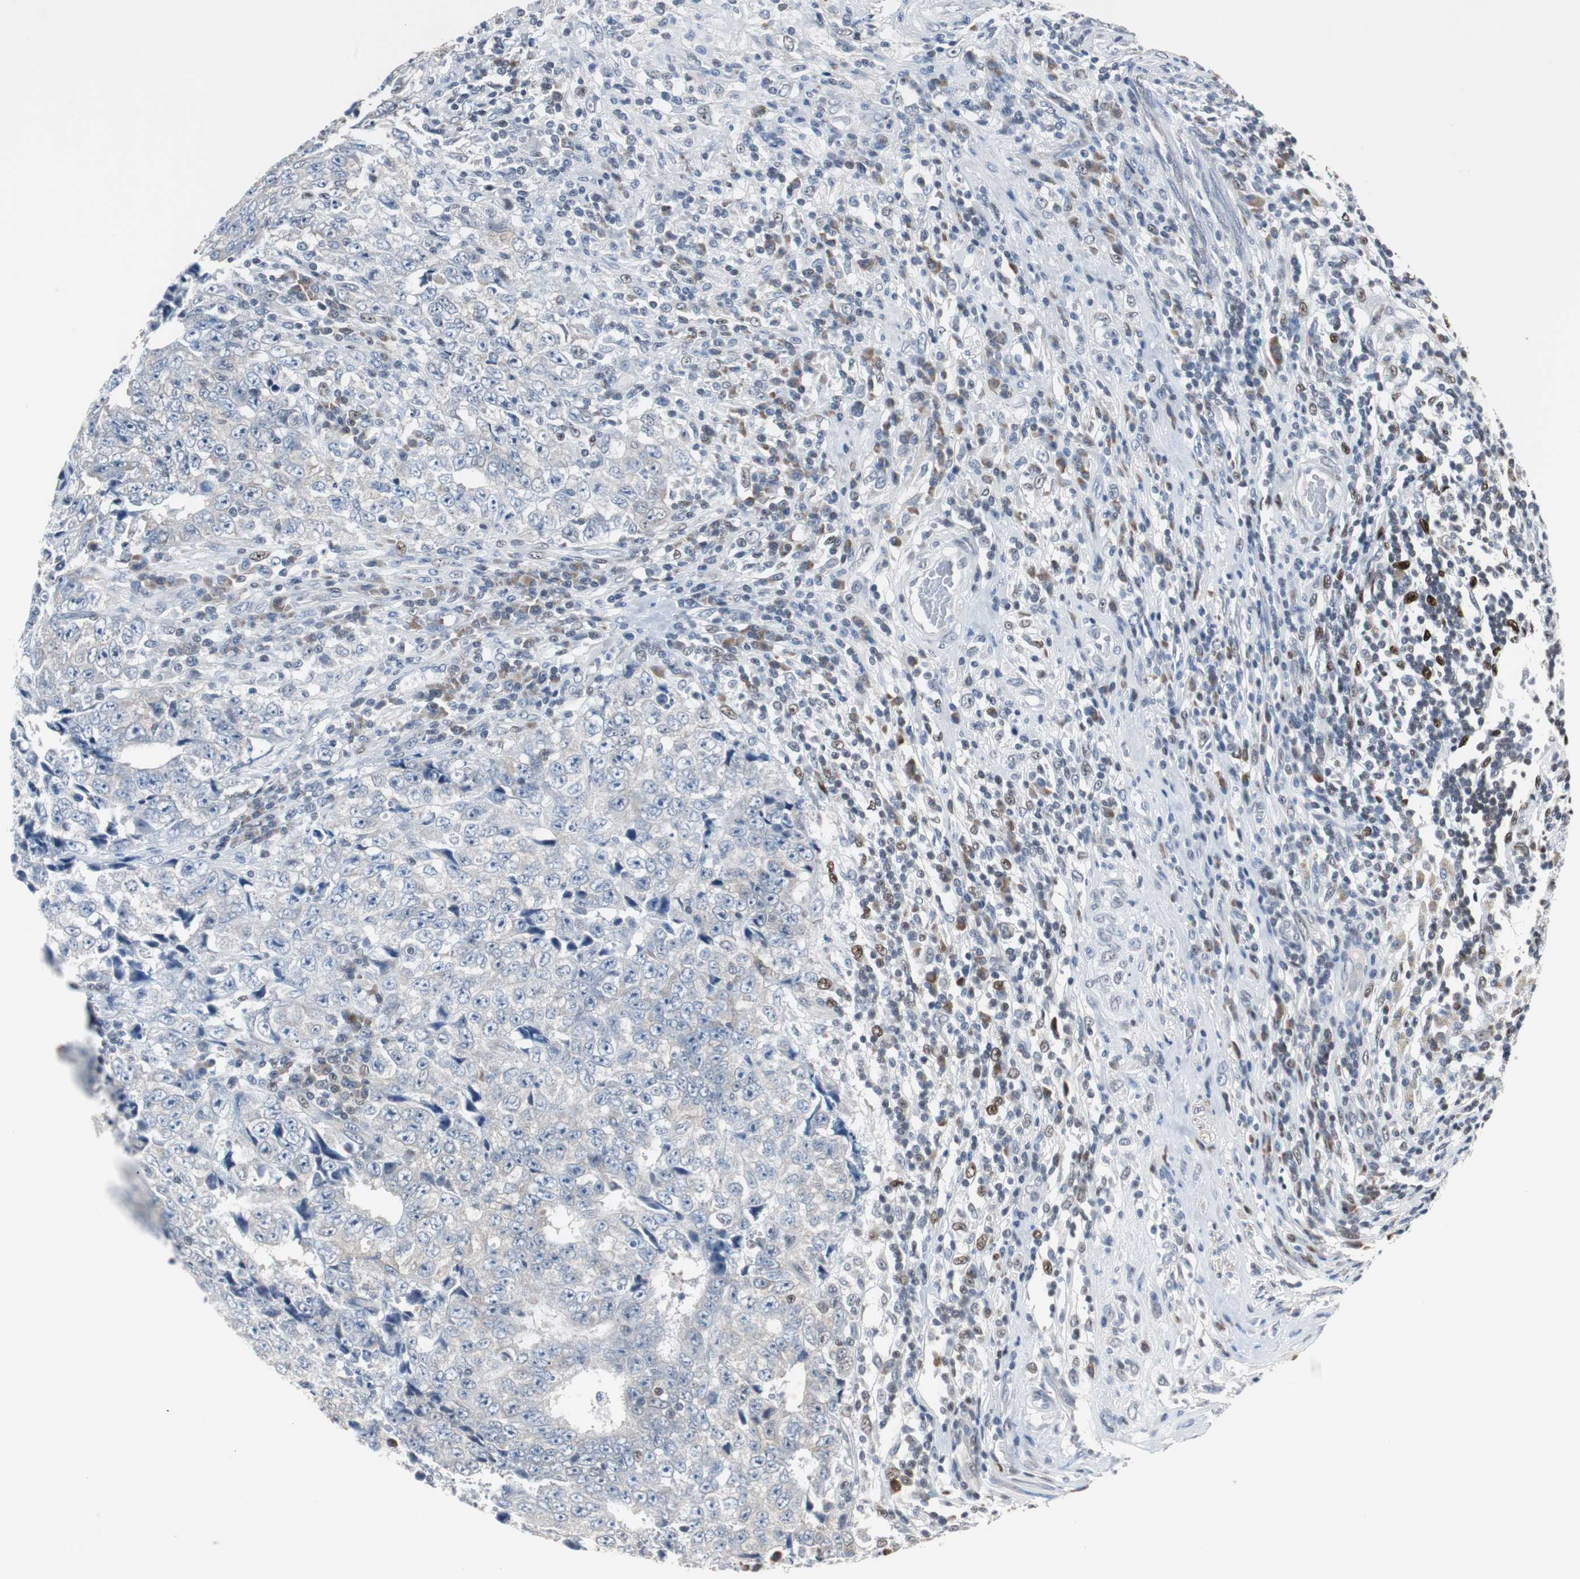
{"staining": {"intensity": "negative", "quantity": "none", "location": "none"}, "tissue": "testis cancer", "cell_type": "Tumor cells", "image_type": "cancer", "snomed": [{"axis": "morphology", "description": "Necrosis, NOS"}, {"axis": "morphology", "description": "Carcinoma, Embryonal, NOS"}, {"axis": "topography", "description": "Testis"}], "caption": "Embryonal carcinoma (testis) stained for a protein using immunohistochemistry shows no positivity tumor cells.", "gene": "ZHX2", "patient": {"sex": "male", "age": 19}}